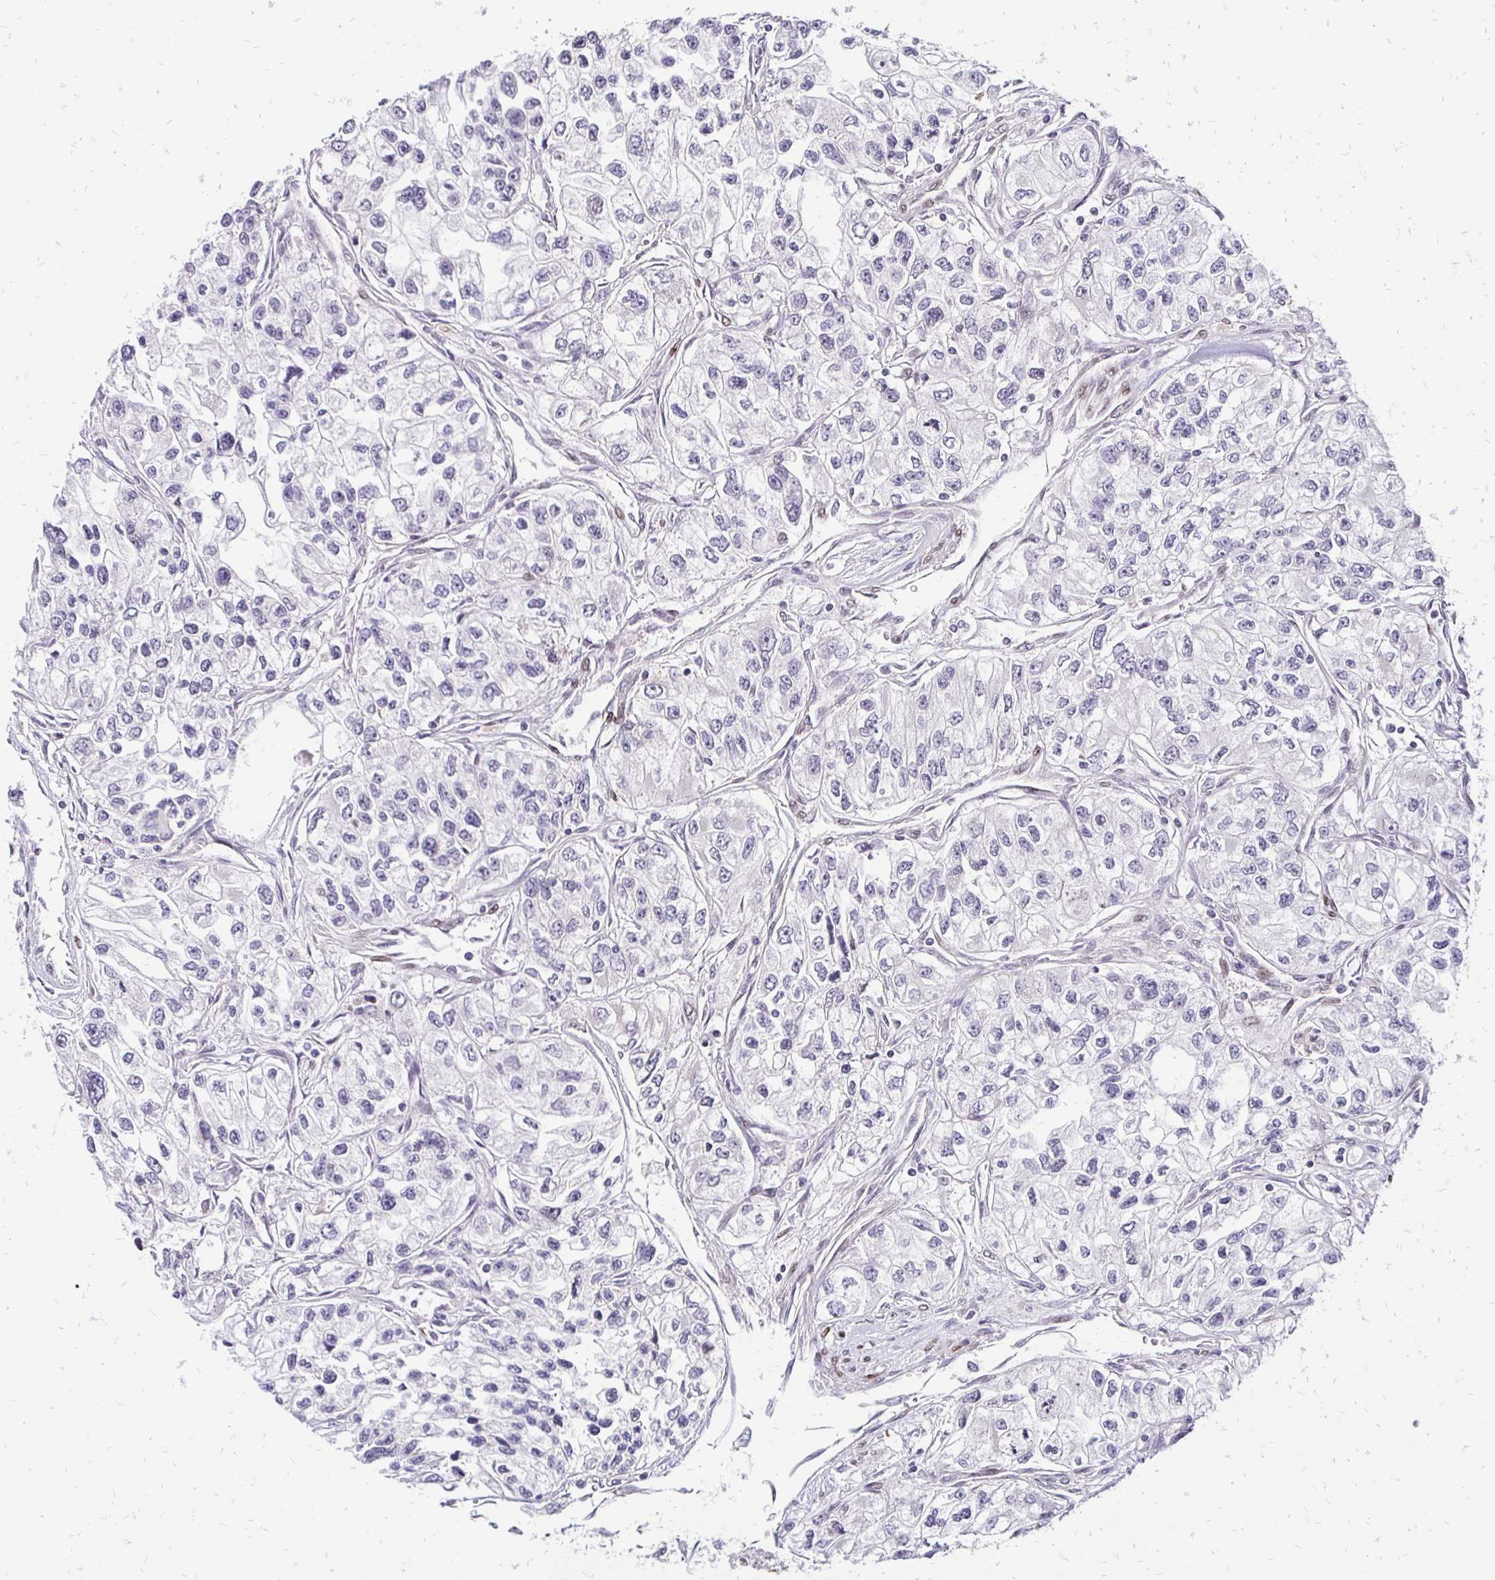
{"staining": {"intensity": "negative", "quantity": "none", "location": "none"}, "tissue": "renal cancer", "cell_type": "Tumor cells", "image_type": "cancer", "snomed": [{"axis": "morphology", "description": "Adenocarcinoma, NOS"}, {"axis": "topography", "description": "Kidney"}], "caption": "Immunohistochemistry (IHC) photomicrograph of human renal adenocarcinoma stained for a protein (brown), which shows no staining in tumor cells.", "gene": "TRIR", "patient": {"sex": "female", "age": 59}}